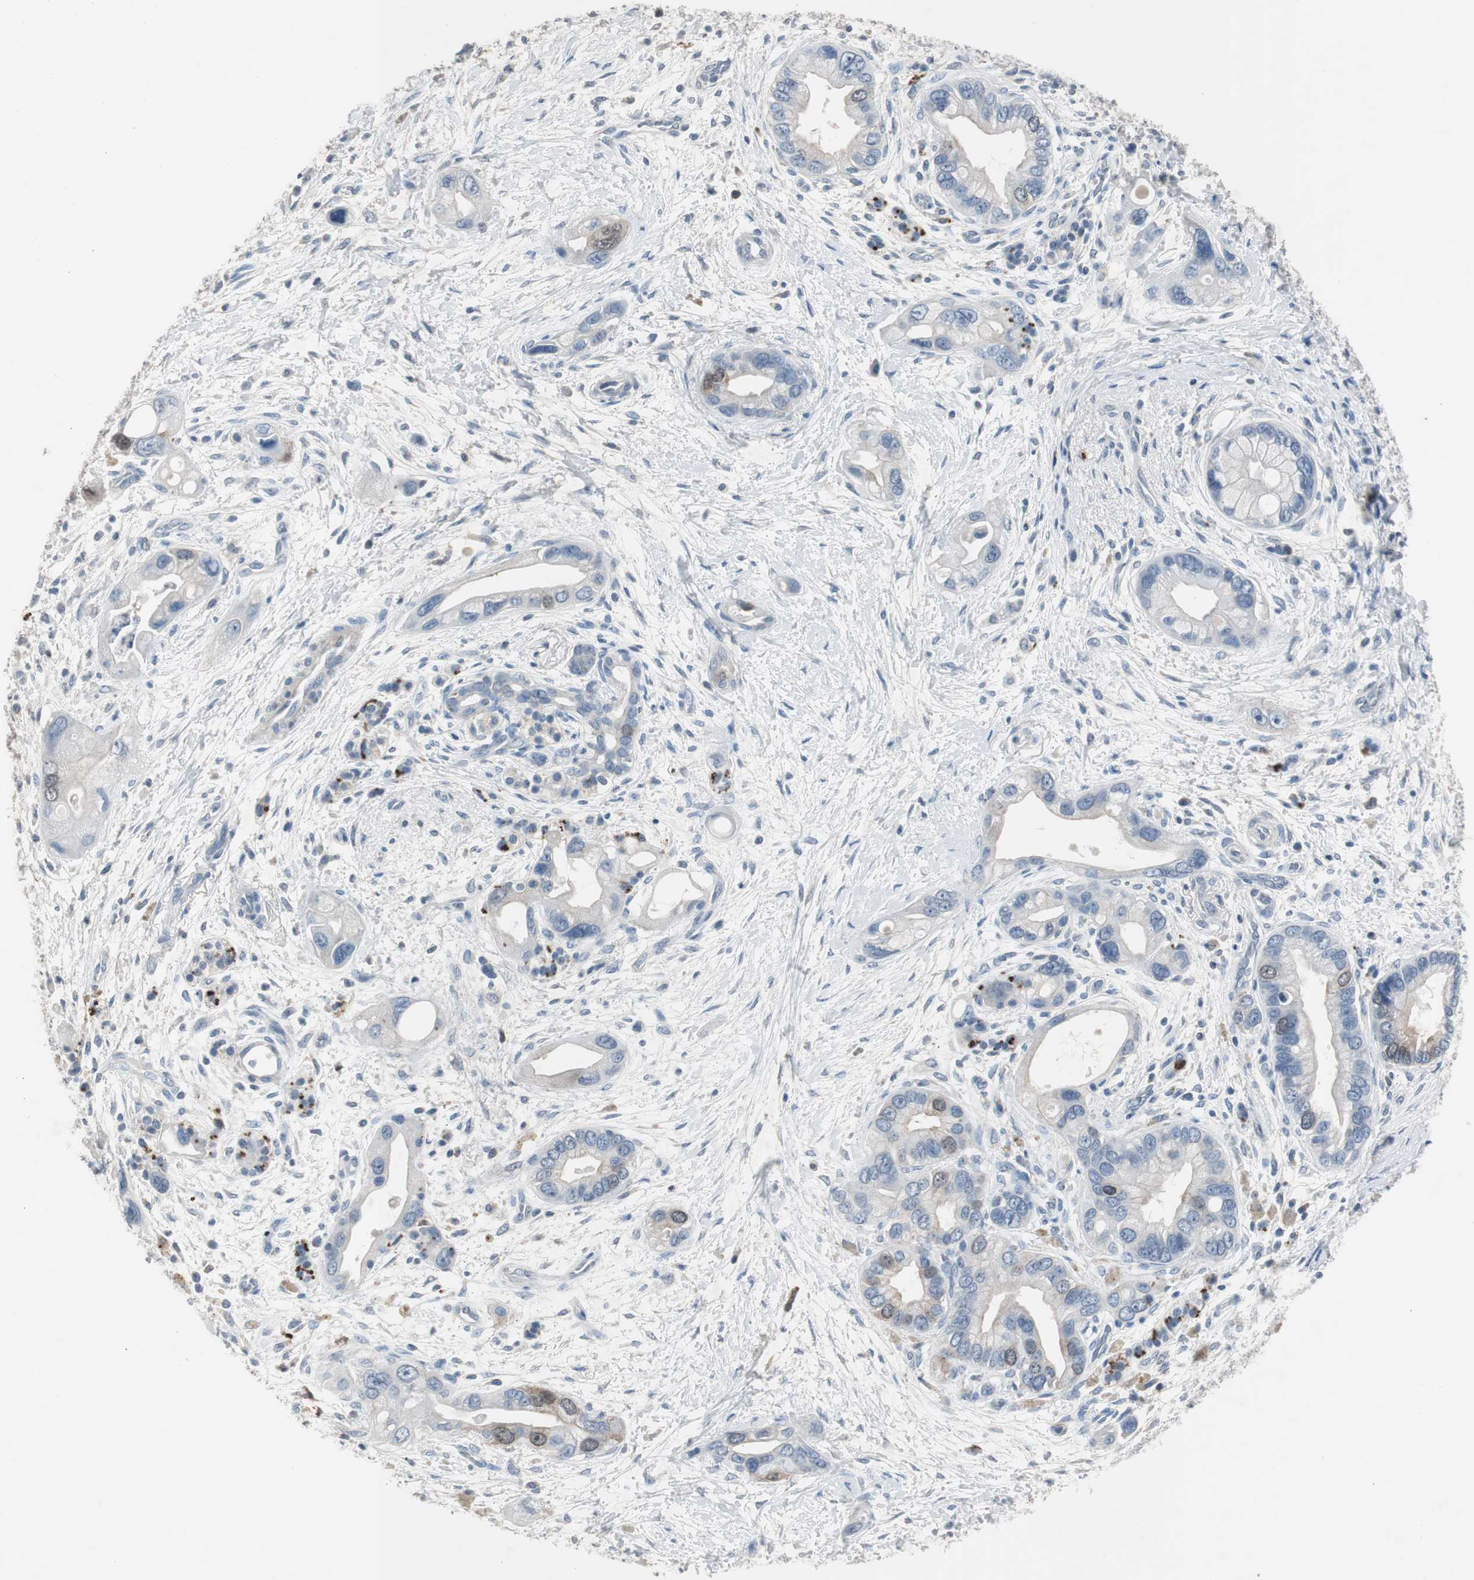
{"staining": {"intensity": "weak", "quantity": "<25%", "location": "cytoplasmic/membranous"}, "tissue": "pancreatic cancer", "cell_type": "Tumor cells", "image_type": "cancer", "snomed": [{"axis": "morphology", "description": "Adenocarcinoma, NOS"}, {"axis": "topography", "description": "Pancreas"}], "caption": "Micrograph shows no protein expression in tumor cells of adenocarcinoma (pancreatic) tissue.", "gene": "TK1", "patient": {"sex": "female", "age": 77}}